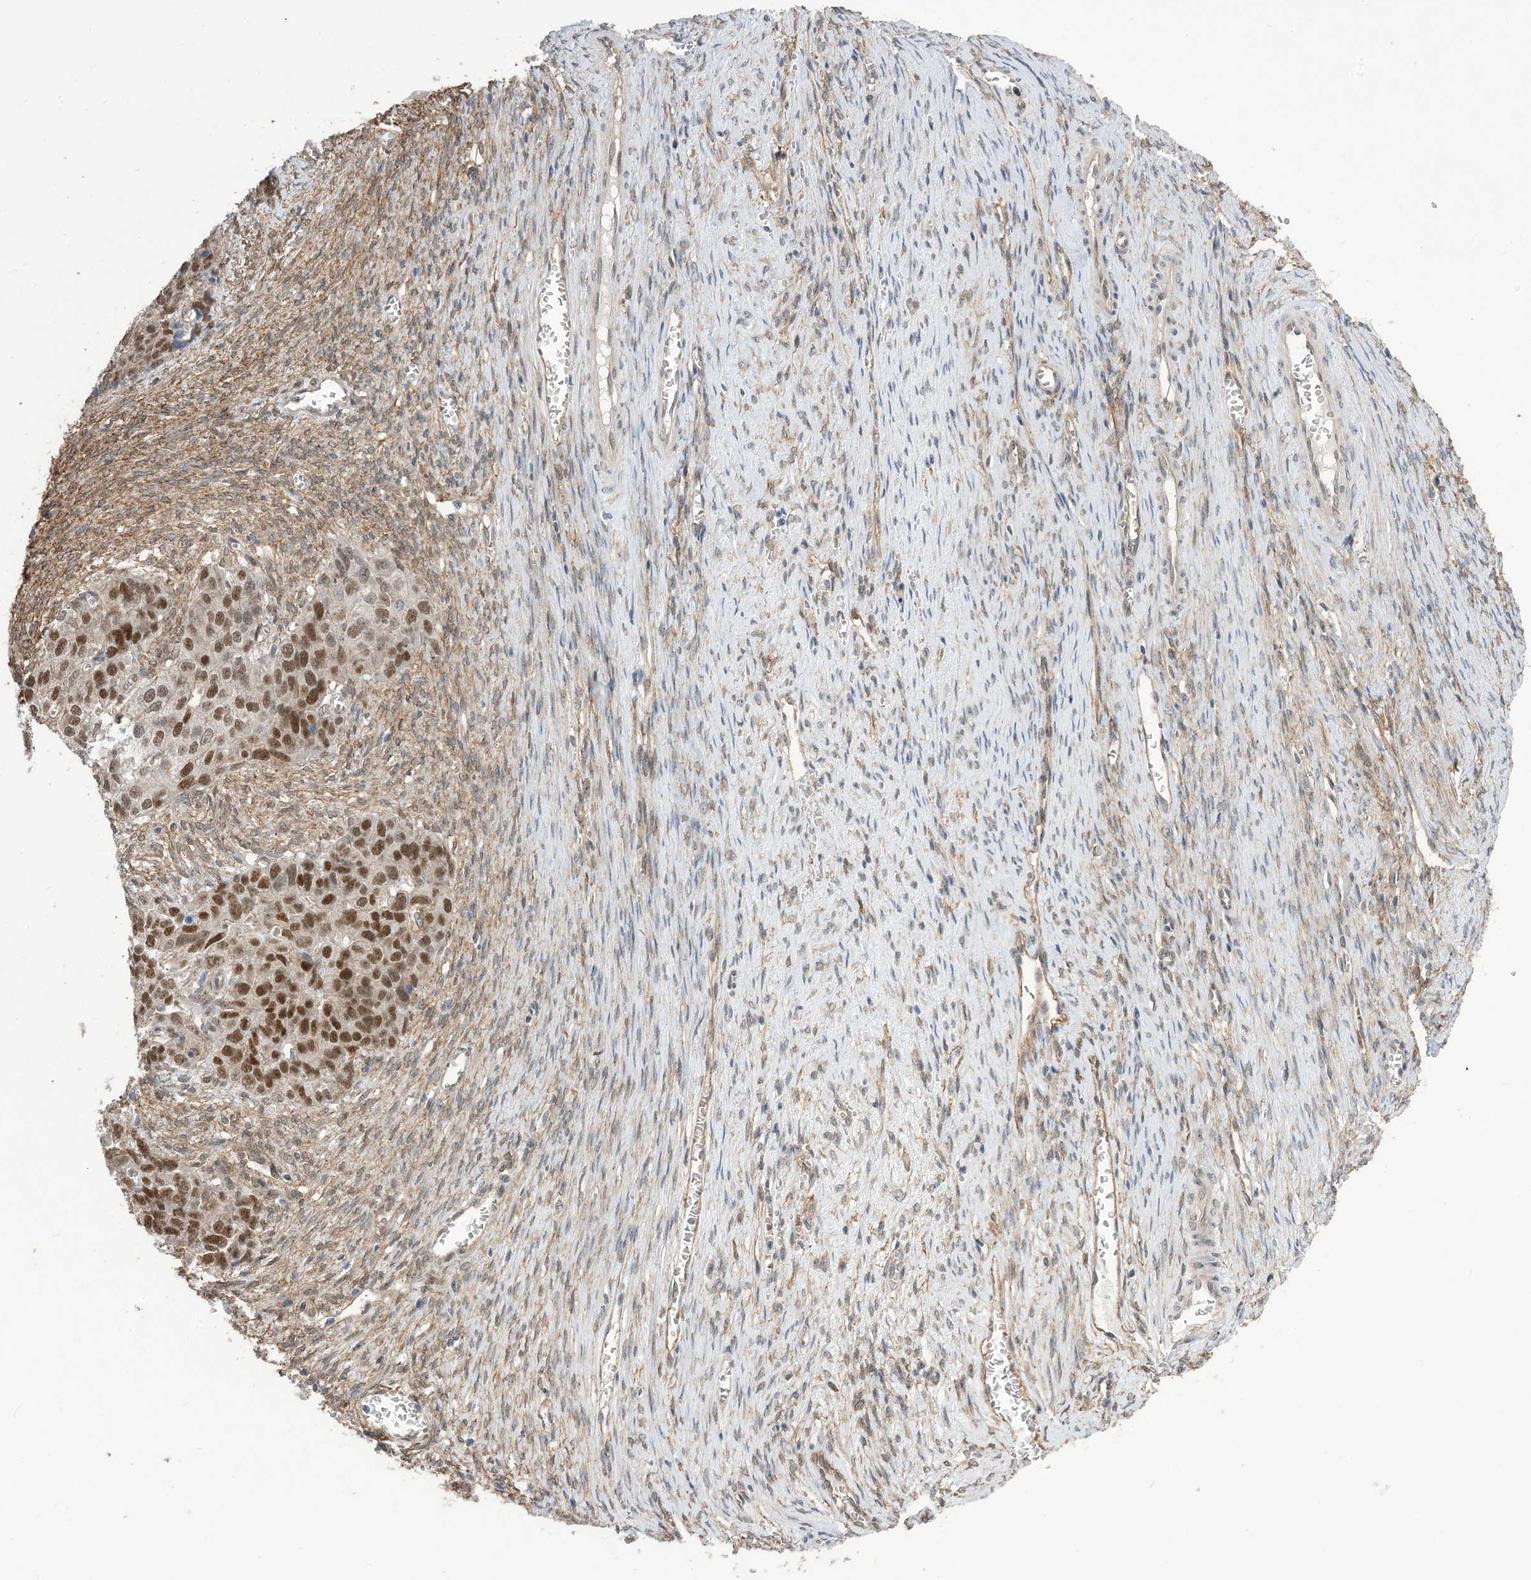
{"staining": {"intensity": "moderate", "quantity": ">75%", "location": "nuclear"}, "tissue": "ovarian cancer", "cell_type": "Tumor cells", "image_type": "cancer", "snomed": [{"axis": "morphology", "description": "Cystadenocarcinoma, serous, NOS"}, {"axis": "topography", "description": "Ovary"}], "caption": "Serous cystadenocarcinoma (ovarian) stained with DAB immunohistochemistry (IHC) exhibits medium levels of moderate nuclear expression in about >75% of tumor cells. The staining was performed using DAB (3,3'-diaminobenzidine) to visualize the protein expression in brown, while the nuclei were stained in blue with hematoxylin (Magnification: 20x).", "gene": "ZNF8", "patient": {"sex": "female", "age": 44}}